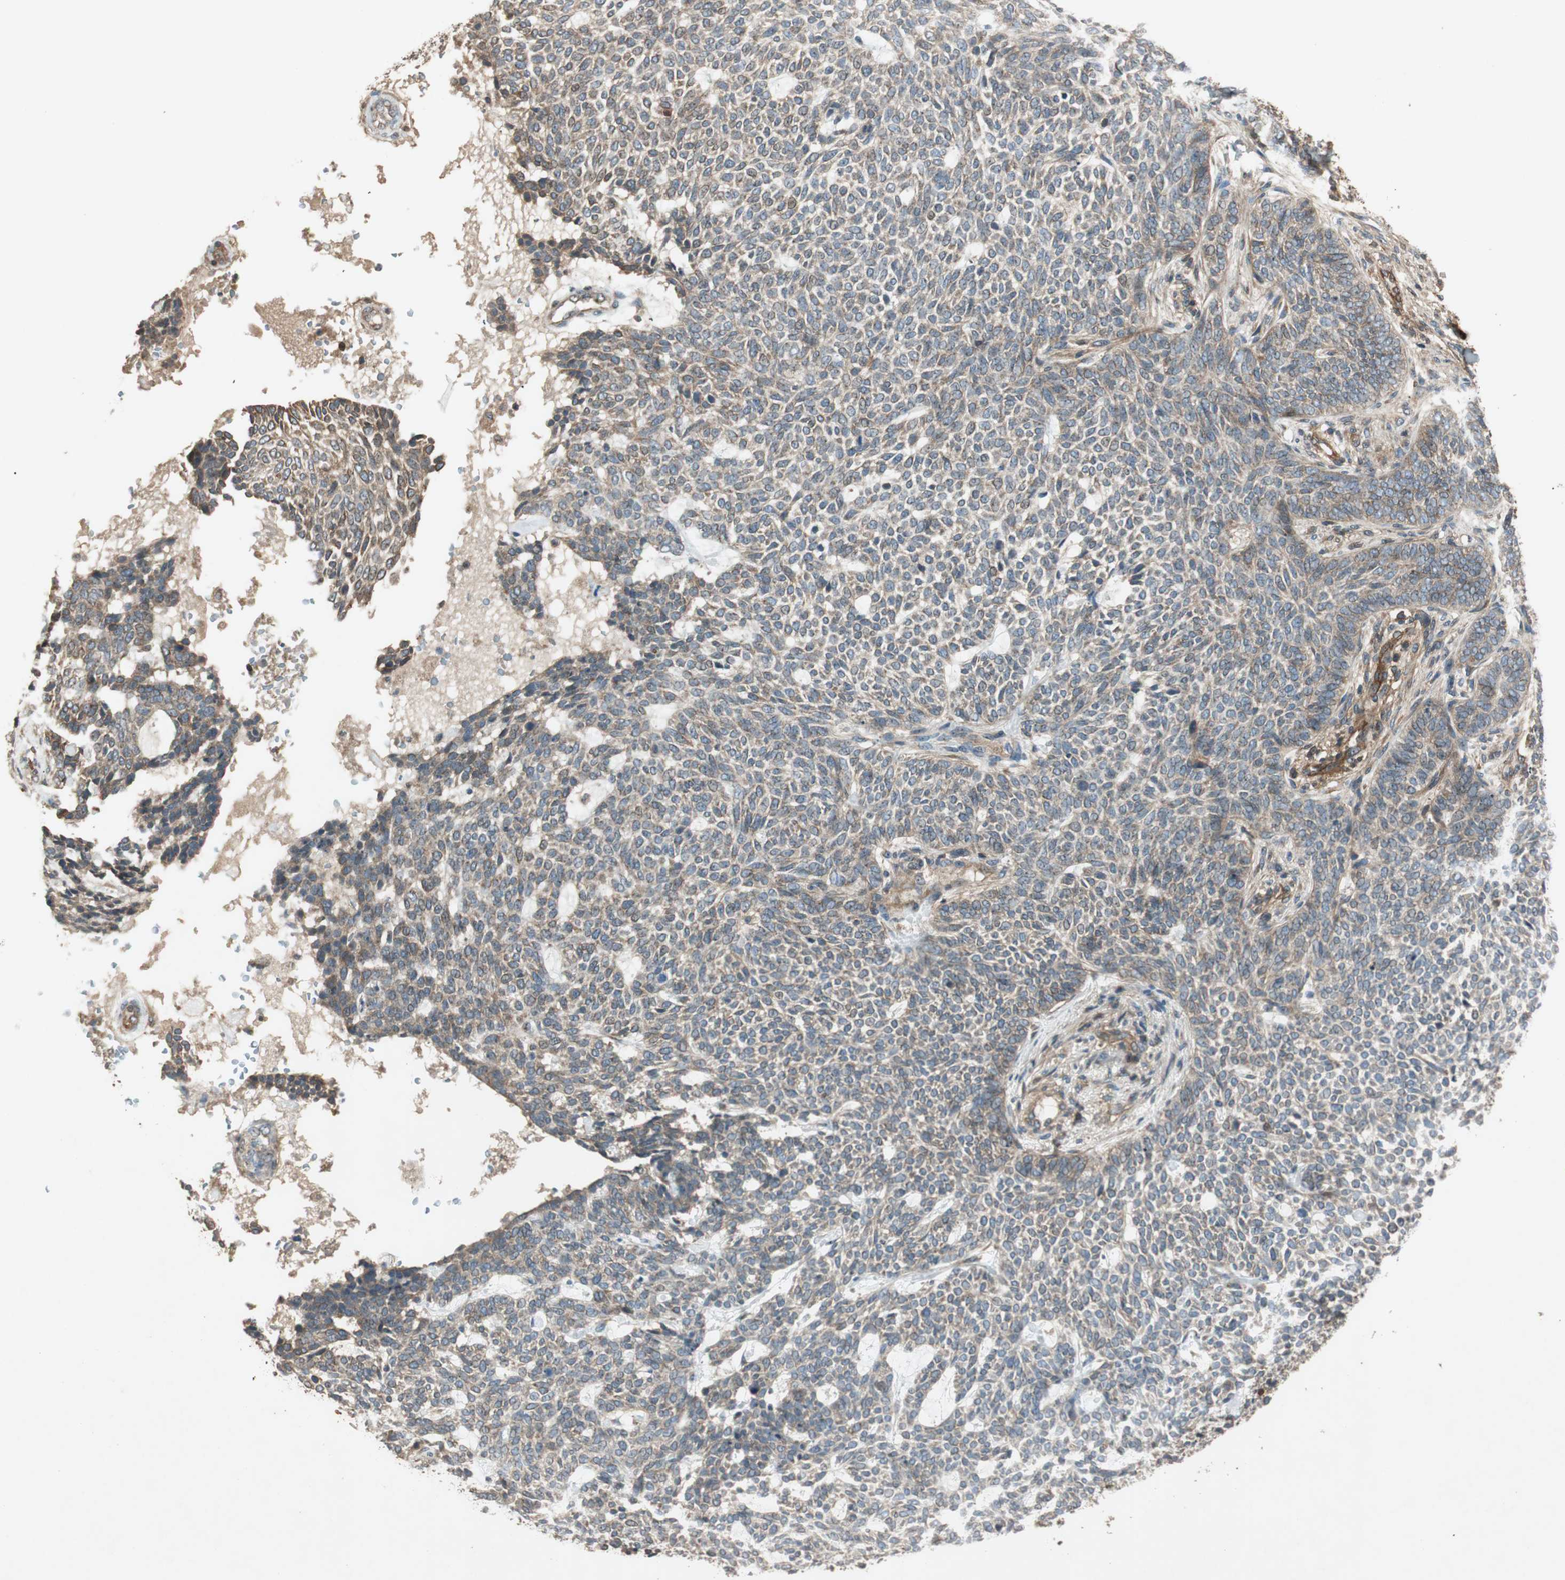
{"staining": {"intensity": "weak", "quantity": ">75%", "location": "cytoplasmic/membranous"}, "tissue": "skin cancer", "cell_type": "Tumor cells", "image_type": "cancer", "snomed": [{"axis": "morphology", "description": "Basal cell carcinoma"}, {"axis": "topography", "description": "Skin"}], "caption": "Immunohistochemical staining of human skin basal cell carcinoma exhibits low levels of weak cytoplasmic/membranous positivity in approximately >75% of tumor cells.", "gene": "BTN3A3", "patient": {"sex": "male", "age": 87}}